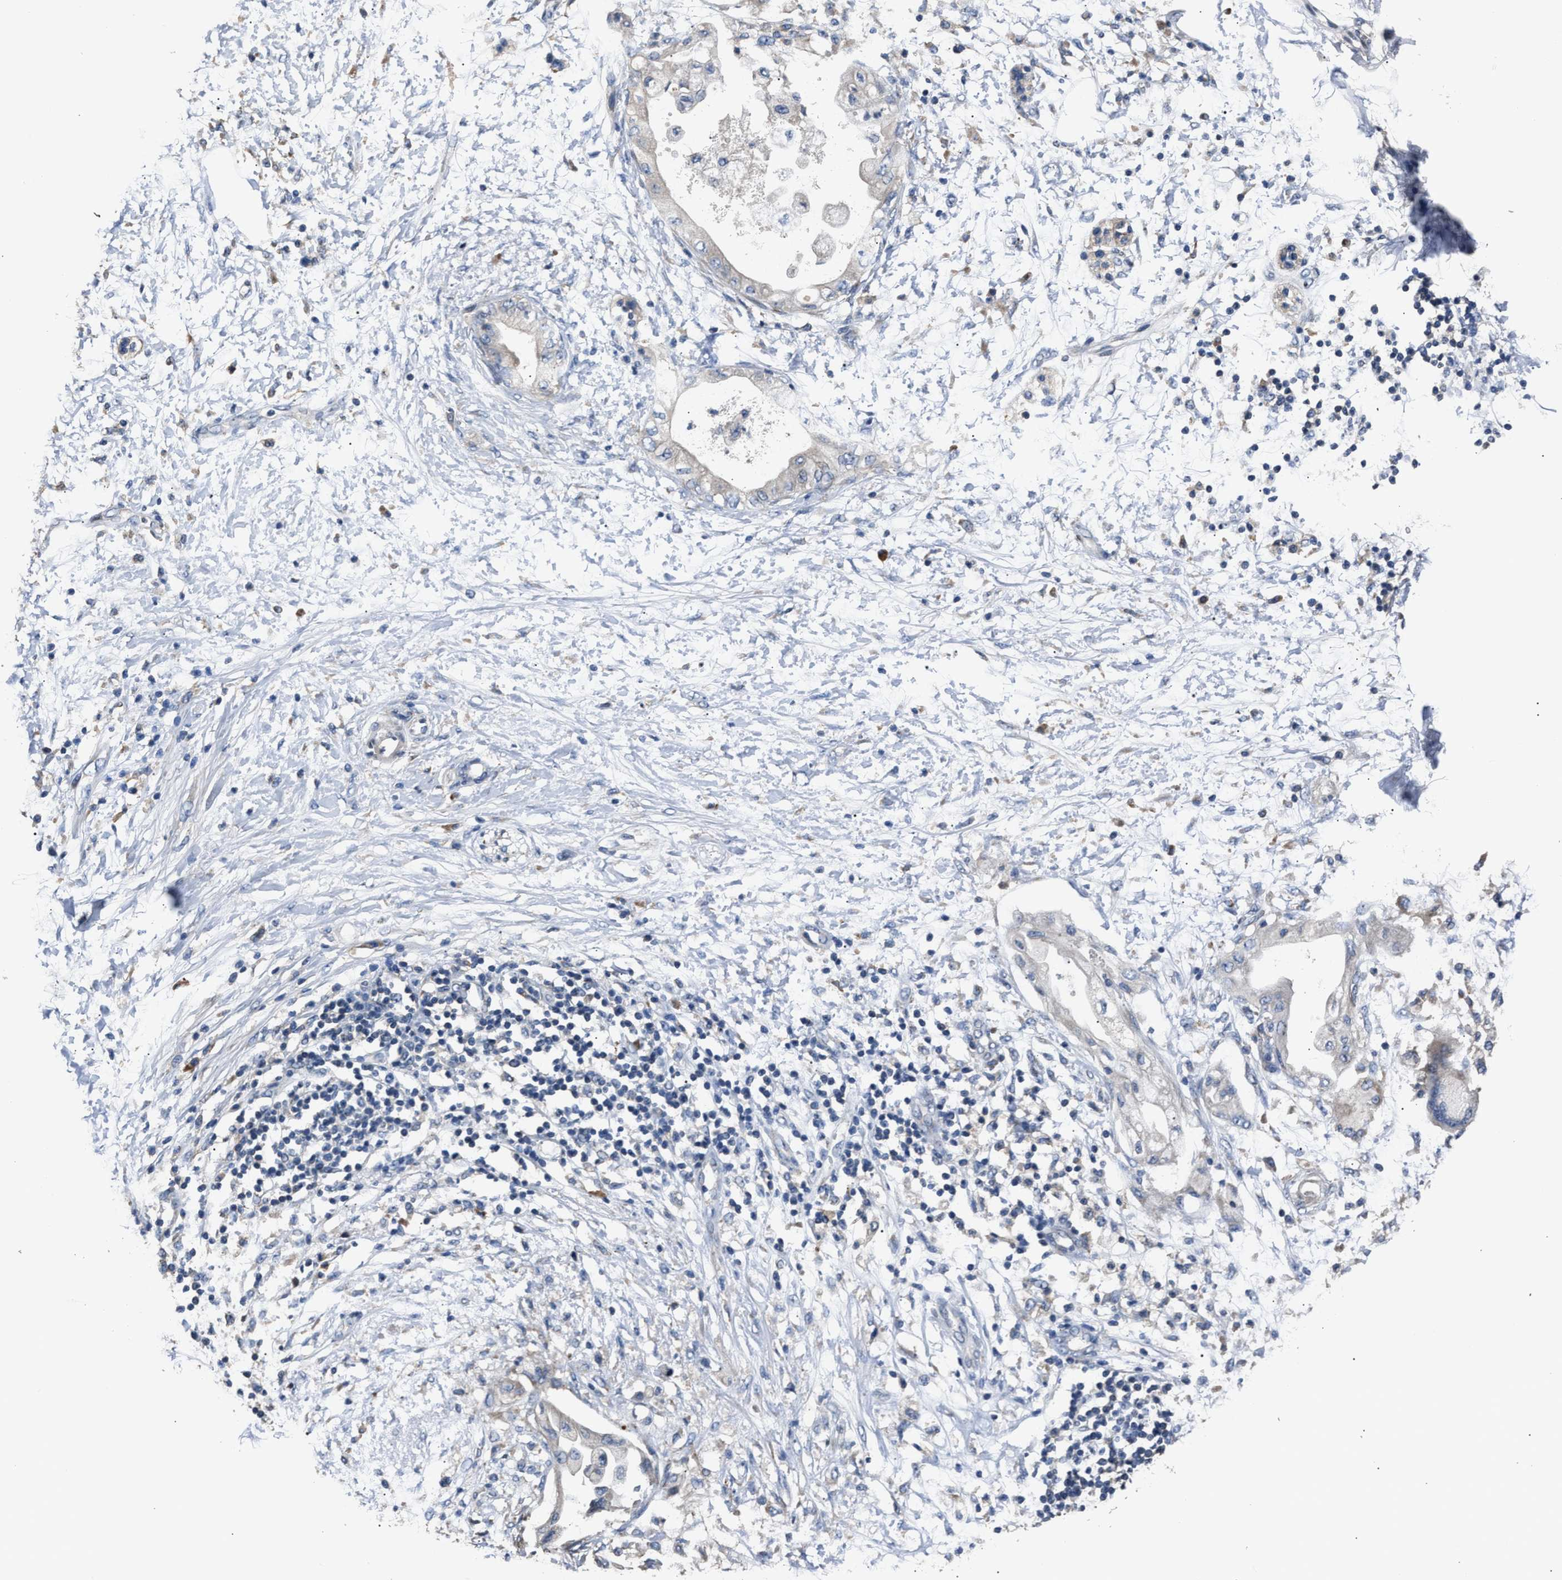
{"staining": {"intensity": "negative", "quantity": "none", "location": "none"}, "tissue": "adipose tissue", "cell_type": "Adipocytes", "image_type": "normal", "snomed": [{"axis": "morphology", "description": "Normal tissue, NOS"}, {"axis": "morphology", "description": "Adenocarcinoma, NOS"}, {"axis": "topography", "description": "Duodenum"}, {"axis": "topography", "description": "Peripheral nerve tissue"}], "caption": "Histopathology image shows no protein expression in adipocytes of normal adipose tissue. (Immunohistochemistry (ihc), brightfield microscopy, high magnification).", "gene": "DNAJC24", "patient": {"sex": "female", "age": 60}}